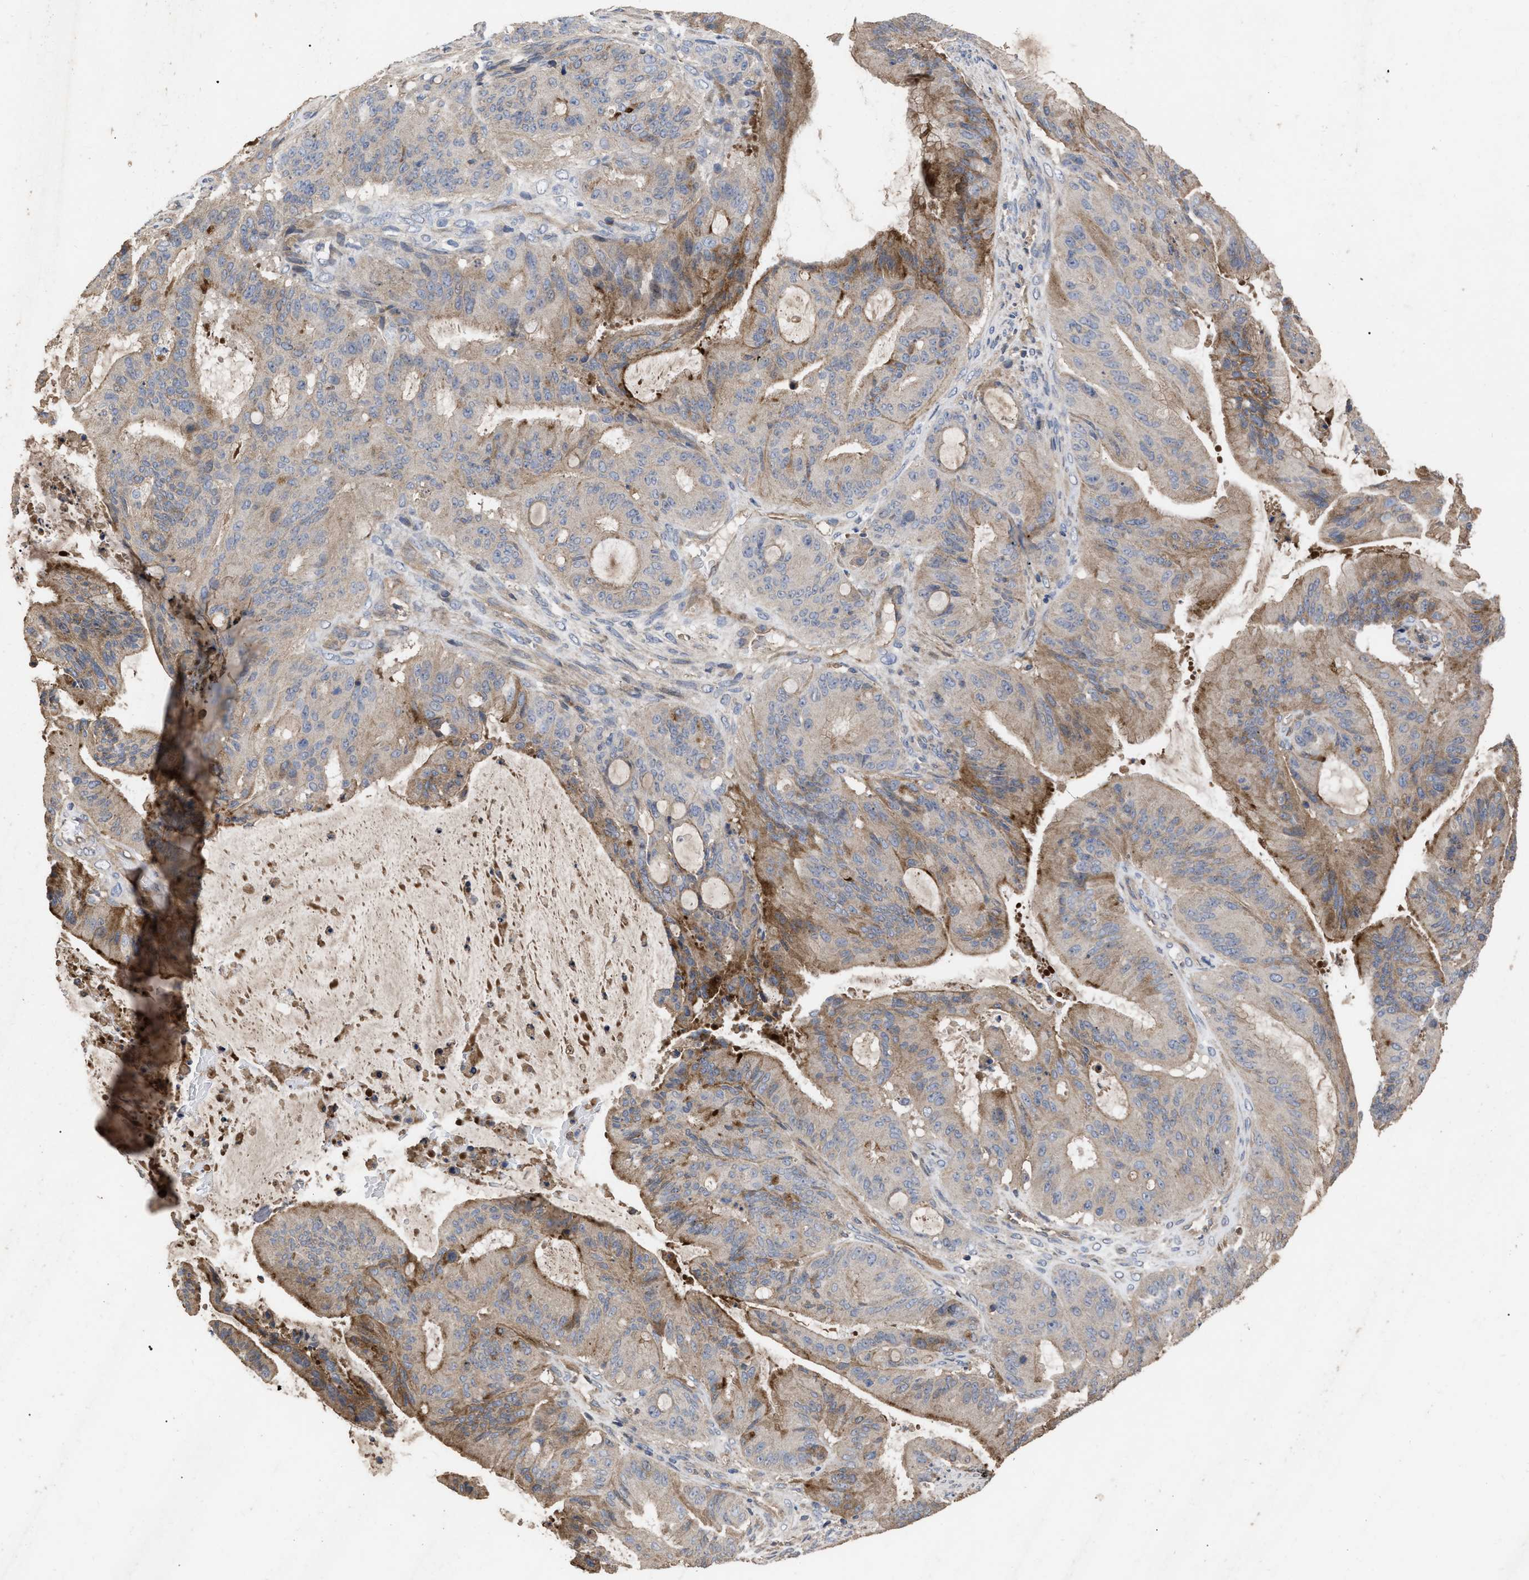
{"staining": {"intensity": "weak", "quantity": "25%-75%", "location": "cytoplasmic/membranous"}, "tissue": "liver cancer", "cell_type": "Tumor cells", "image_type": "cancer", "snomed": [{"axis": "morphology", "description": "Normal tissue, NOS"}, {"axis": "morphology", "description": "Cholangiocarcinoma"}, {"axis": "topography", "description": "Liver"}, {"axis": "topography", "description": "Peripheral nerve tissue"}], "caption": "Immunohistochemical staining of liver cholangiocarcinoma reveals weak cytoplasmic/membranous protein staining in about 25%-75% of tumor cells.", "gene": "BTN2A1", "patient": {"sex": "female", "age": 73}}